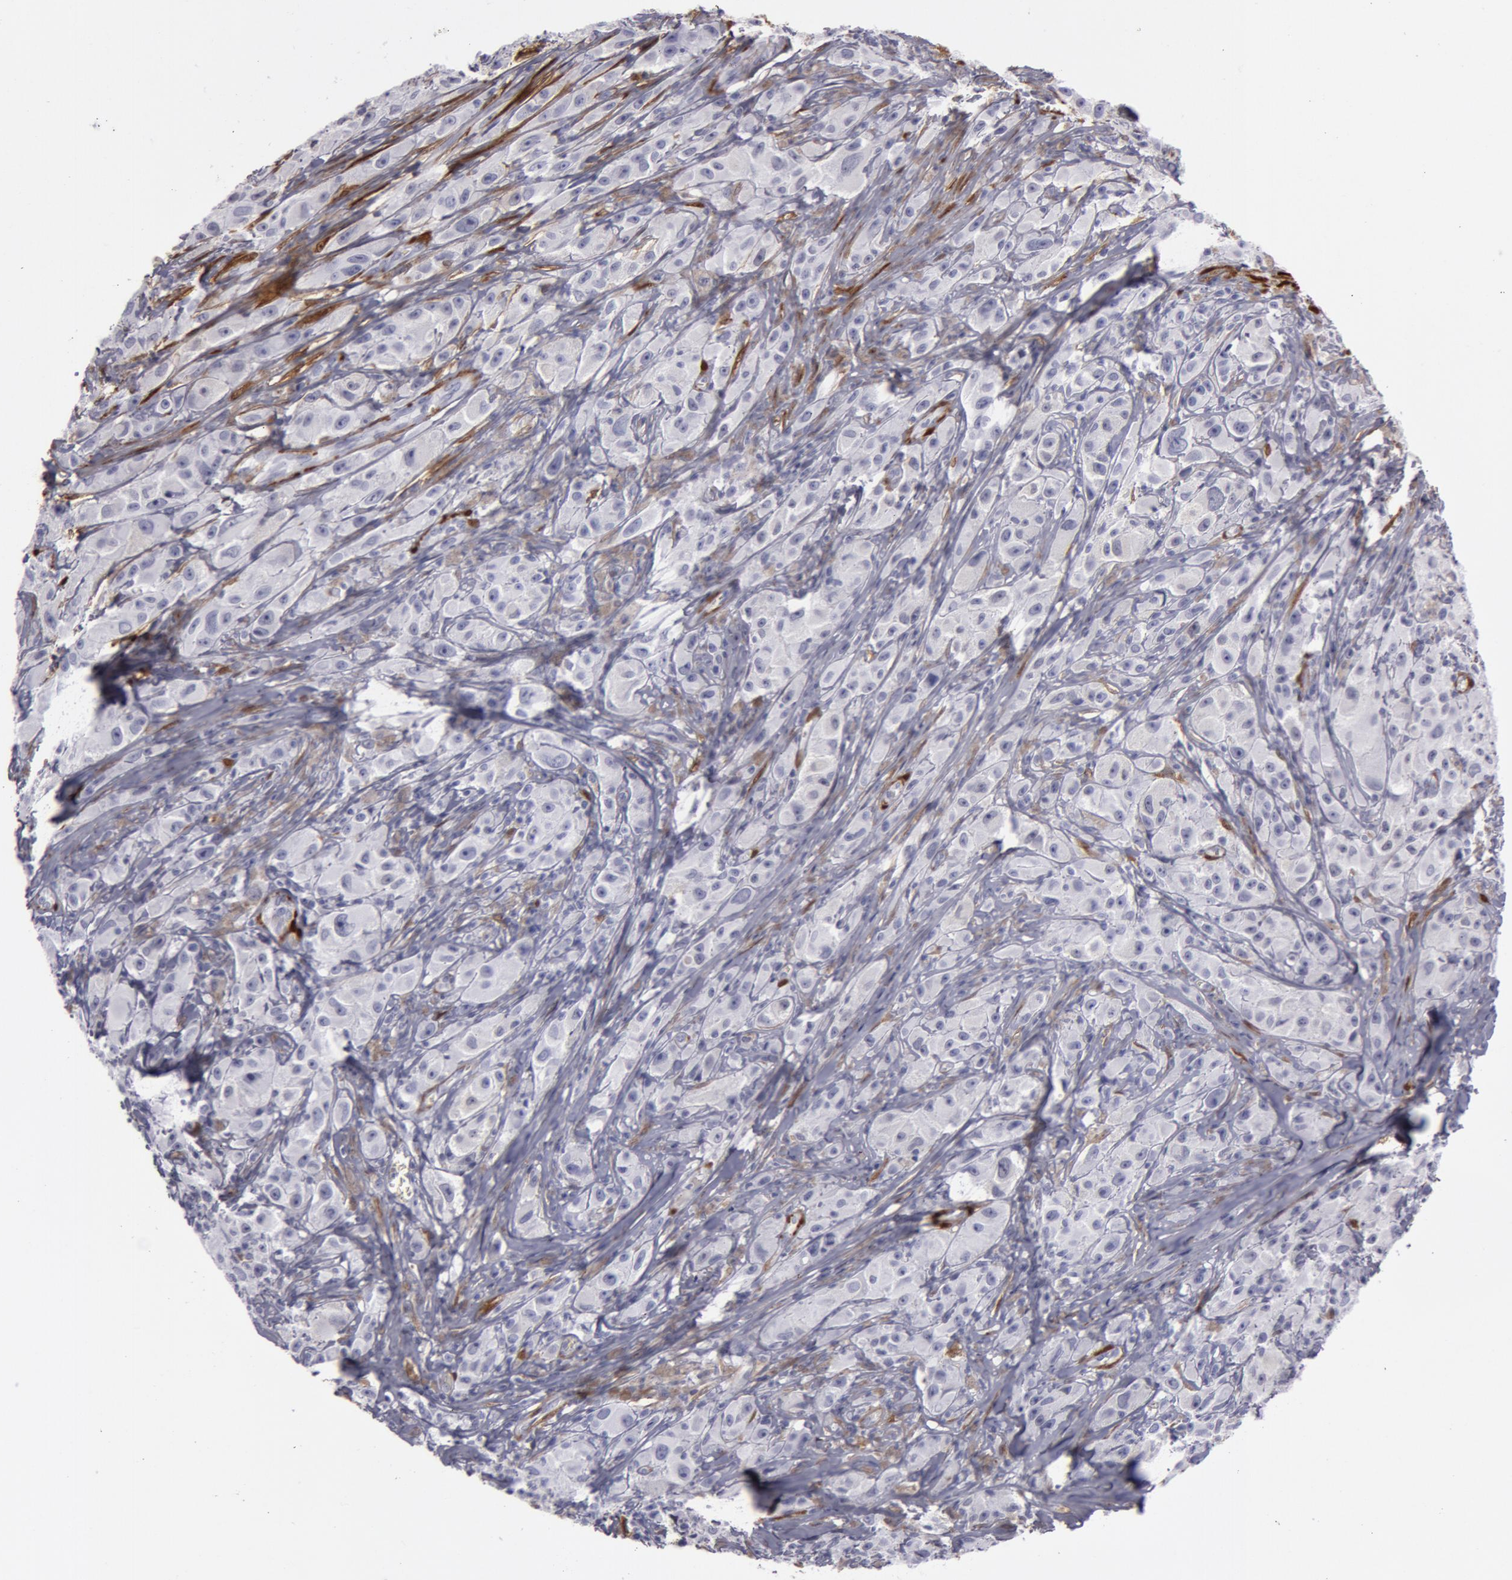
{"staining": {"intensity": "negative", "quantity": "none", "location": "none"}, "tissue": "melanoma", "cell_type": "Tumor cells", "image_type": "cancer", "snomed": [{"axis": "morphology", "description": "Malignant melanoma, NOS"}, {"axis": "topography", "description": "Skin"}], "caption": "High power microscopy photomicrograph of an immunohistochemistry micrograph of melanoma, revealing no significant positivity in tumor cells.", "gene": "TAGLN", "patient": {"sex": "male", "age": 56}}